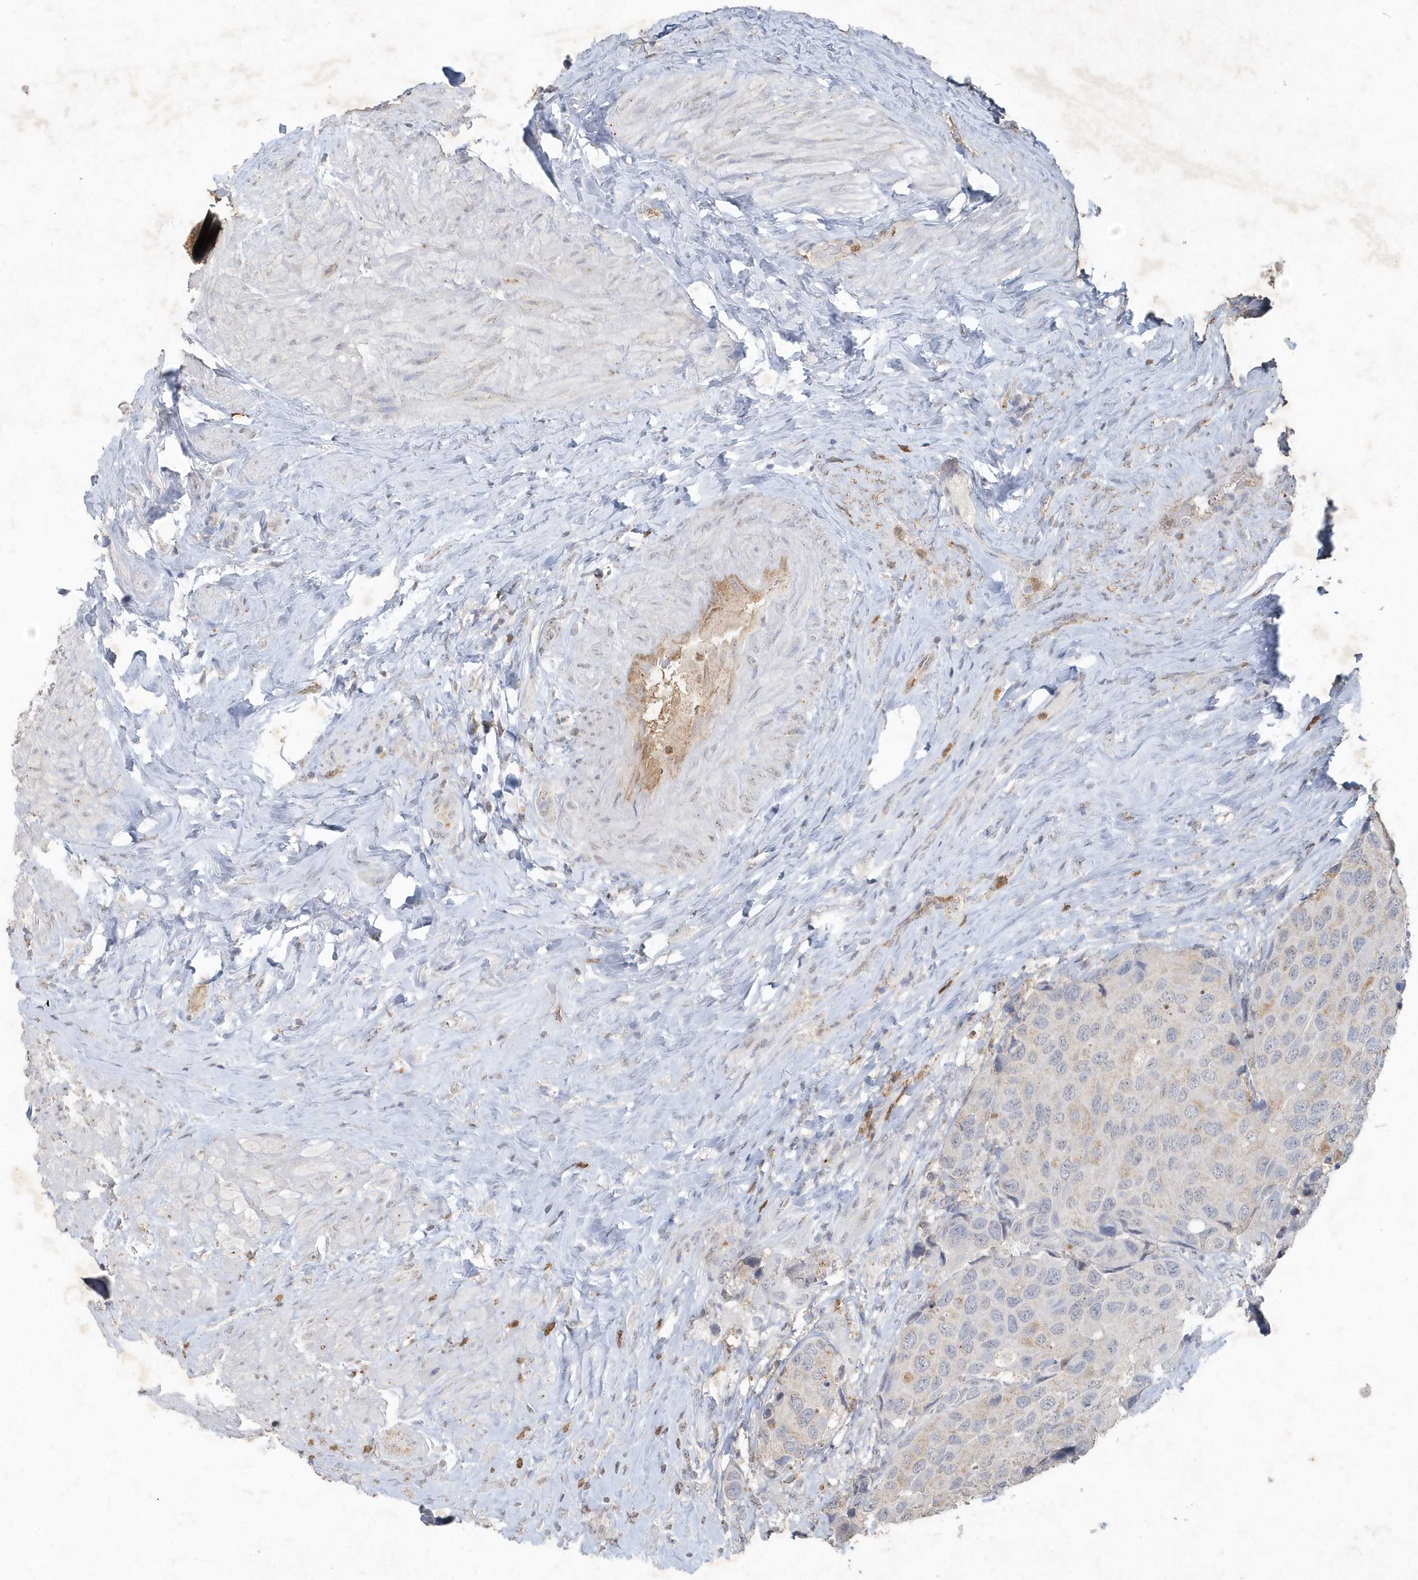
{"staining": {"intensity": "weak", "quantity": "<25%", "location": "cytoplasmic/membranous"}, "tissue": "urothelial cancer", "cell_type": "Tumor cells", "image_type": "cancer", "snomed": [{"axis": "morphology", "description": "Urothelial carcinoma, High grade"}, {"axis": "topography", "description": "Urinary bladder"}], "caption": "Urothelial cancer was stained to show a protein in brown. There is no significant expression in tumor cells. (DAB IHC visualized using brightfield microscopy, high magnification).", "gene": "PDCD1", "patient": {"sex": "male", "age": 74}}